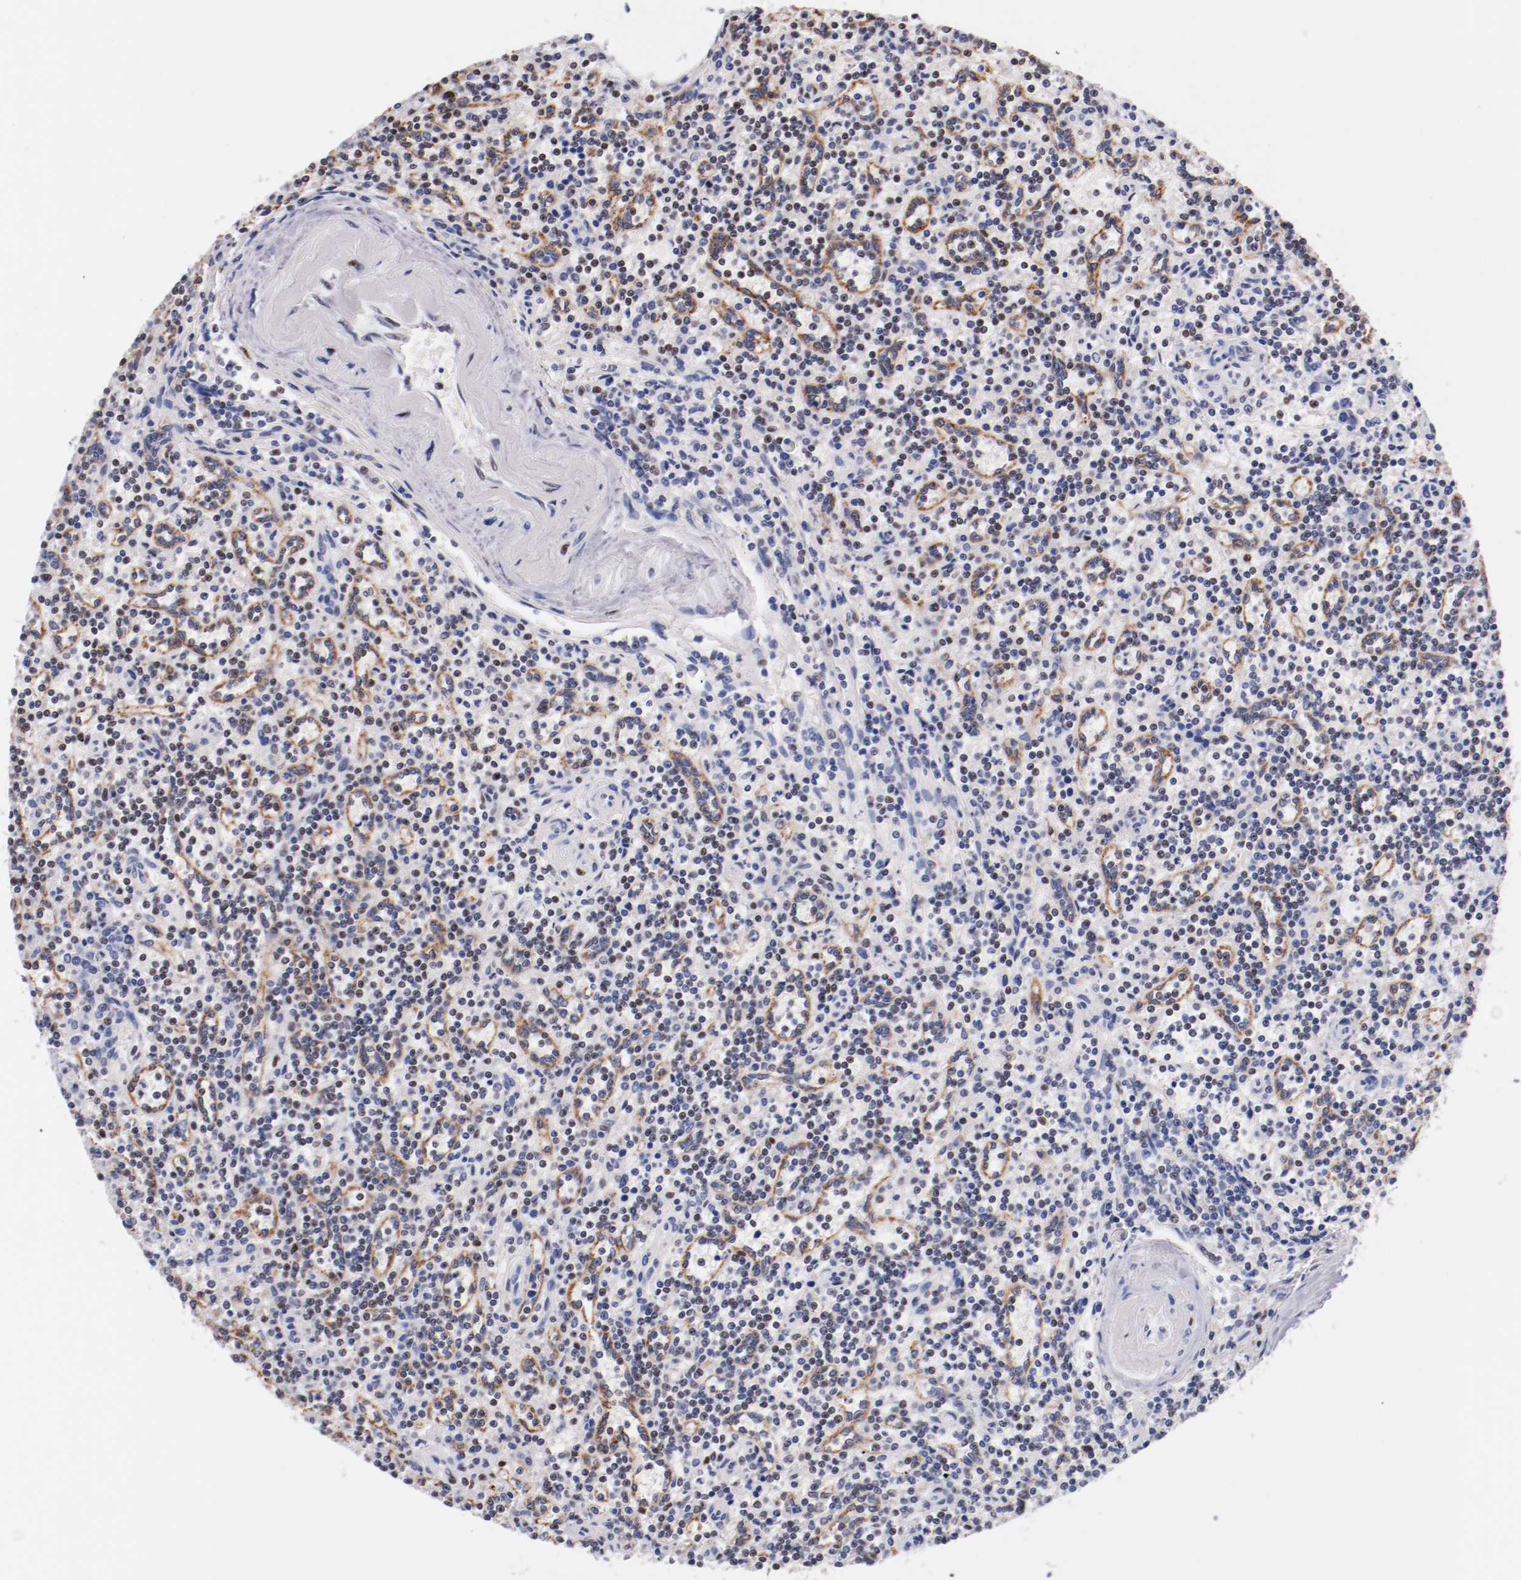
{"staining": {"intensity": "negative", "quantity": "none", "location": "none"}, "tissue": "lymphoma", "cell_type": "Tumor cells", "image_type": "cancer", "snomed": [{"axis": "morphology", "description": "Malignant lymphoma, non-Hodgkin's type, Low grade"}, {"axis": "topography", "description": "Spleen"}], "caption": "The immunohistochemistry micrograph has no significant positivity in tumor cells of malignant lymphoma, non-Hodgkin's type (low-grade) tissue.", "gene": "SRF", "patient": {"sex": "male", "age": 73}}